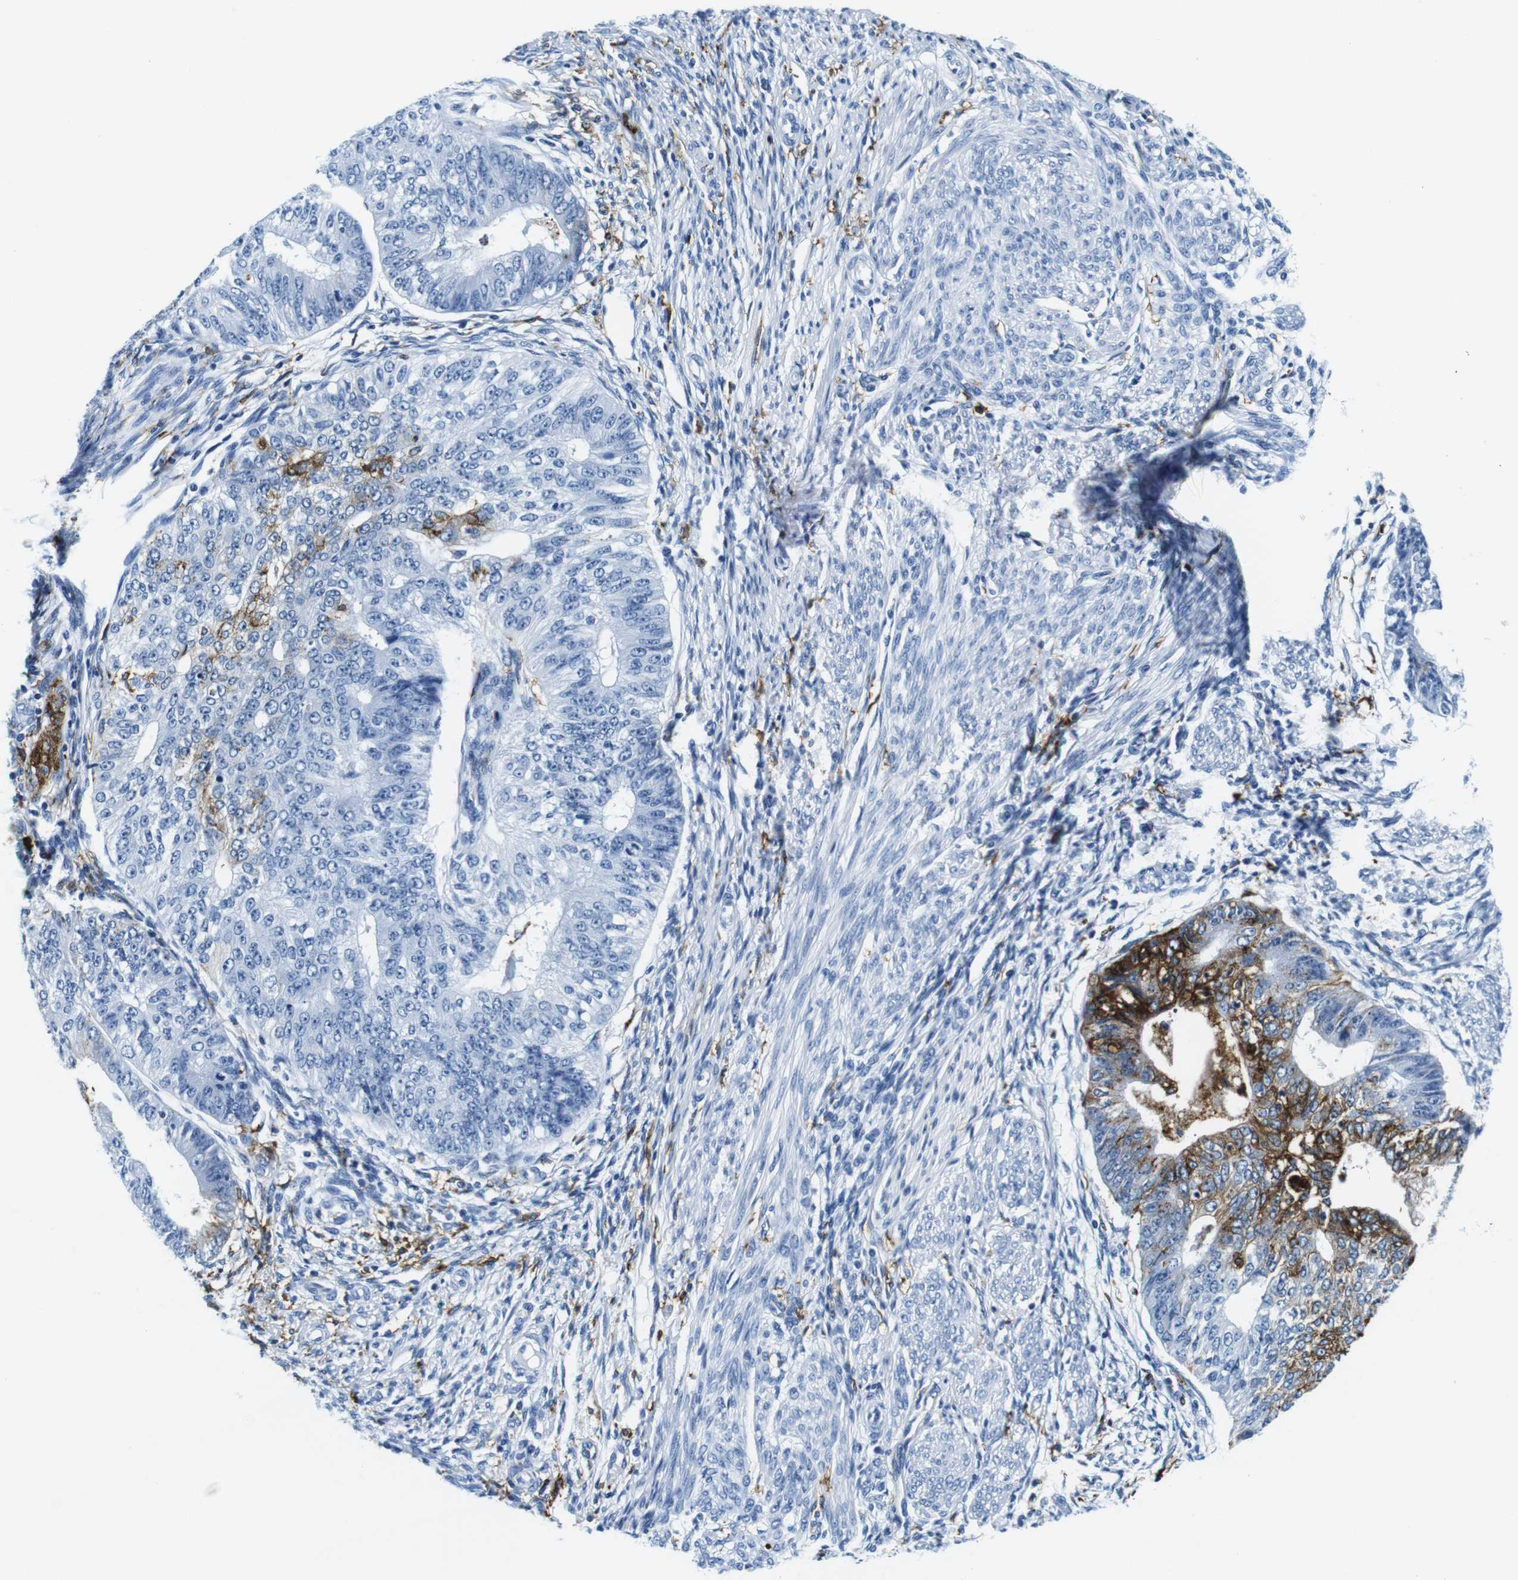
{"staining": {"intensity": "strong", "quantity": "25%-75%", "location": "cytoplasmic/membranous"}, "tissue": "endometrial cancer", "cell_type": "Tumor cells", "image_type": "cancer", "snomed": [{"axis": "morphology", "description": "Adenocarcinoma, NOS"}, {"axis": "topography", "description": "Endometrium"}], "caption": "A high-resolution histopathology image shows immunohistochemistry (IHC) staining of endometrial cancer, which displays strong cytoplasmic/membranous staining in approximately 25%-75% of tumor cells.", "gene": "HLA-DRB1", "patient": {"sex": "female", "age": 32}}